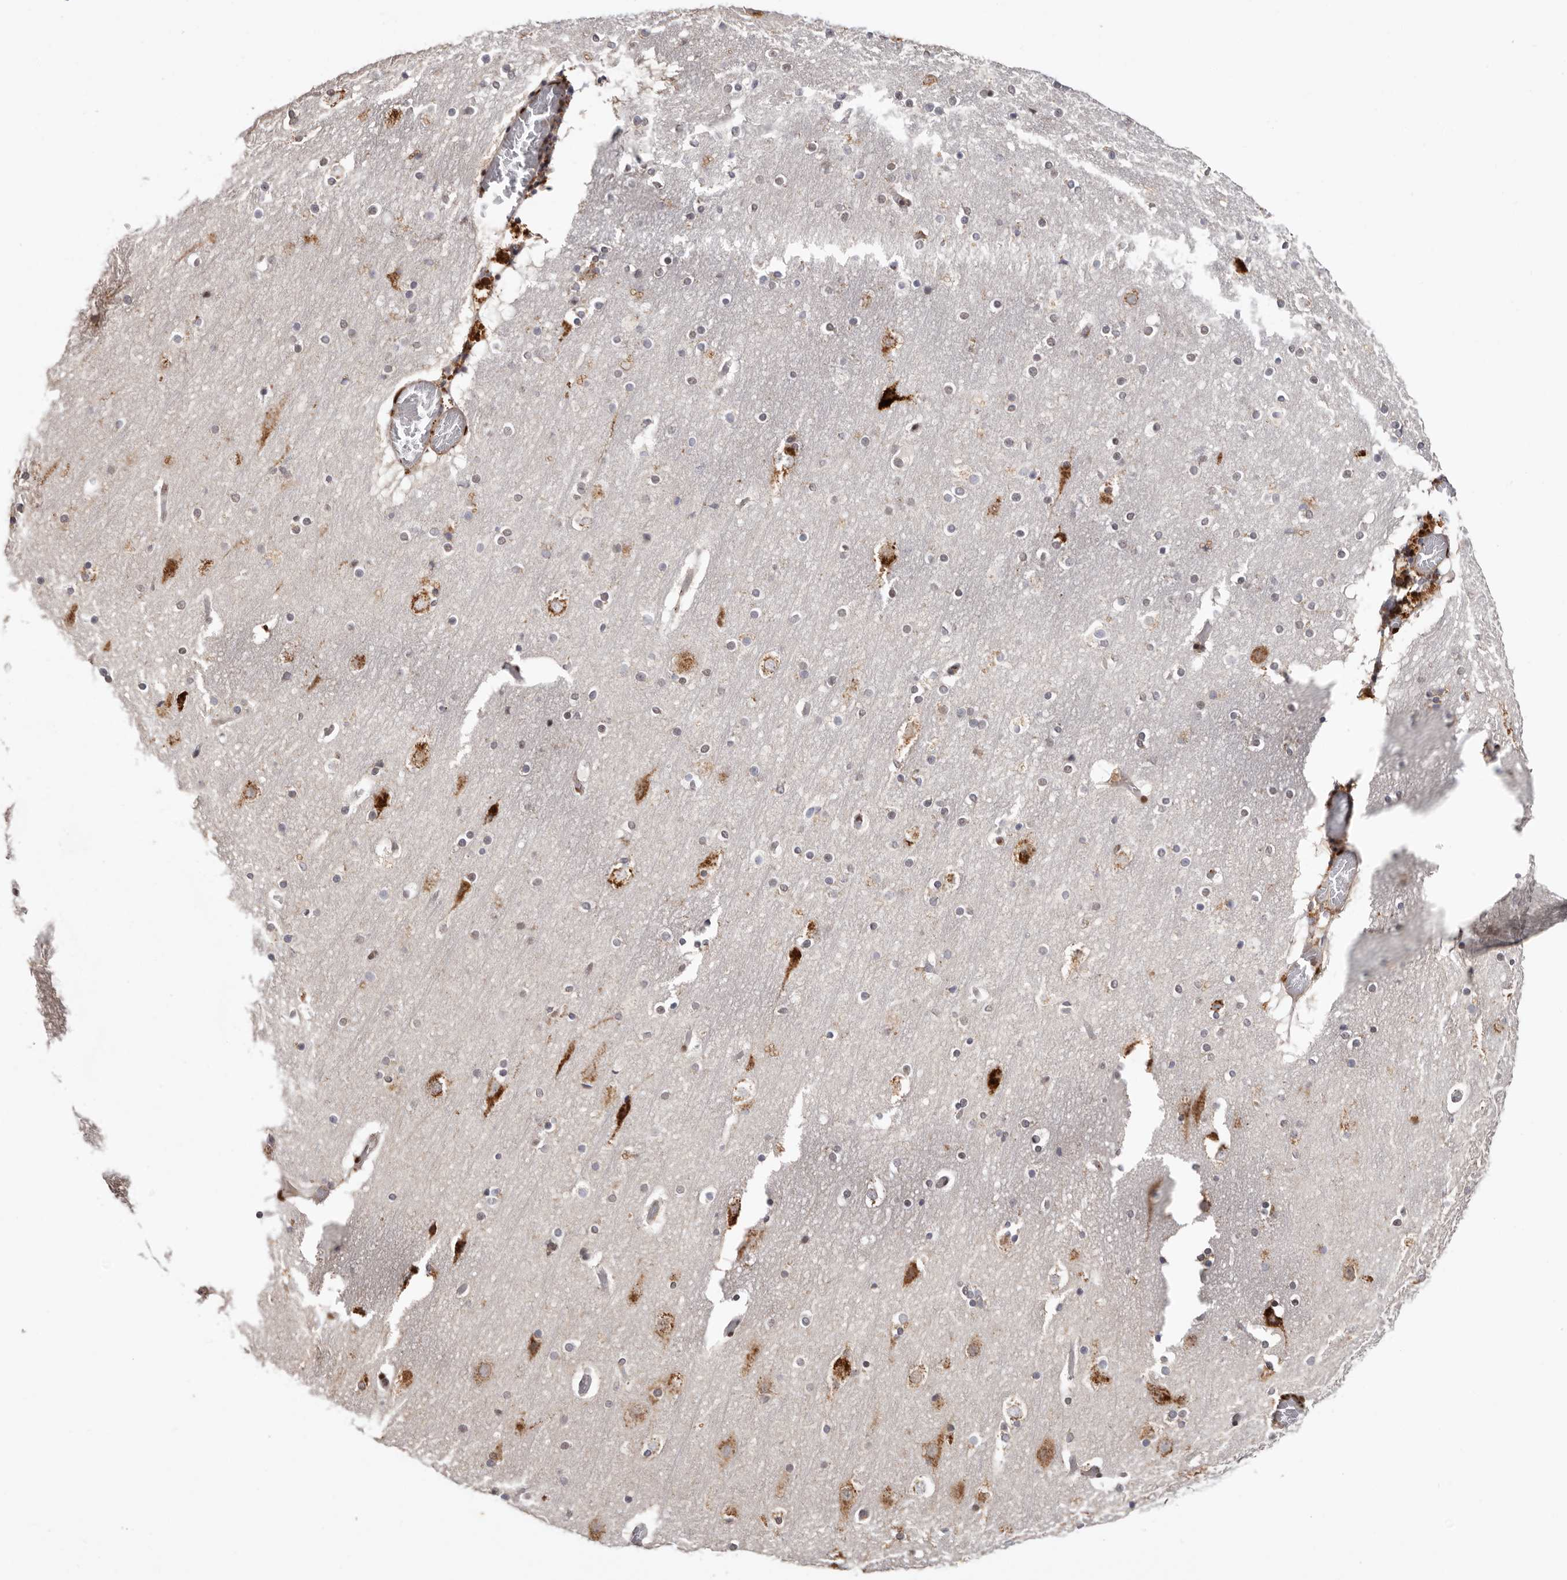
{"staining": {"intensity": "moderate", "quantity": "25%-75%", "location": "cytoplasmic/membranous"}, "tissue": "cerebral cortex", "cell_type": "Endothelial cells", "image_type": "normal", "snomed": [{"axis": "morphology", "description": "Normal tissue, NOS"}, {"axis": "topography", "description": "Cerebral cortex"}], "caption": "Immunohistochemistry (IHC) of unremarkable cerebral cortex displays medium levels of moderate cytoplasmic/membranous expression in about 25%-75% of endothelial cells. The staining was performed using DAB, with brown indicating positive protein expression. Nuclei are stained blue with hematoxylin.", "gene": "SMAD7", "patient": {"sex": "male", "age": 57}}